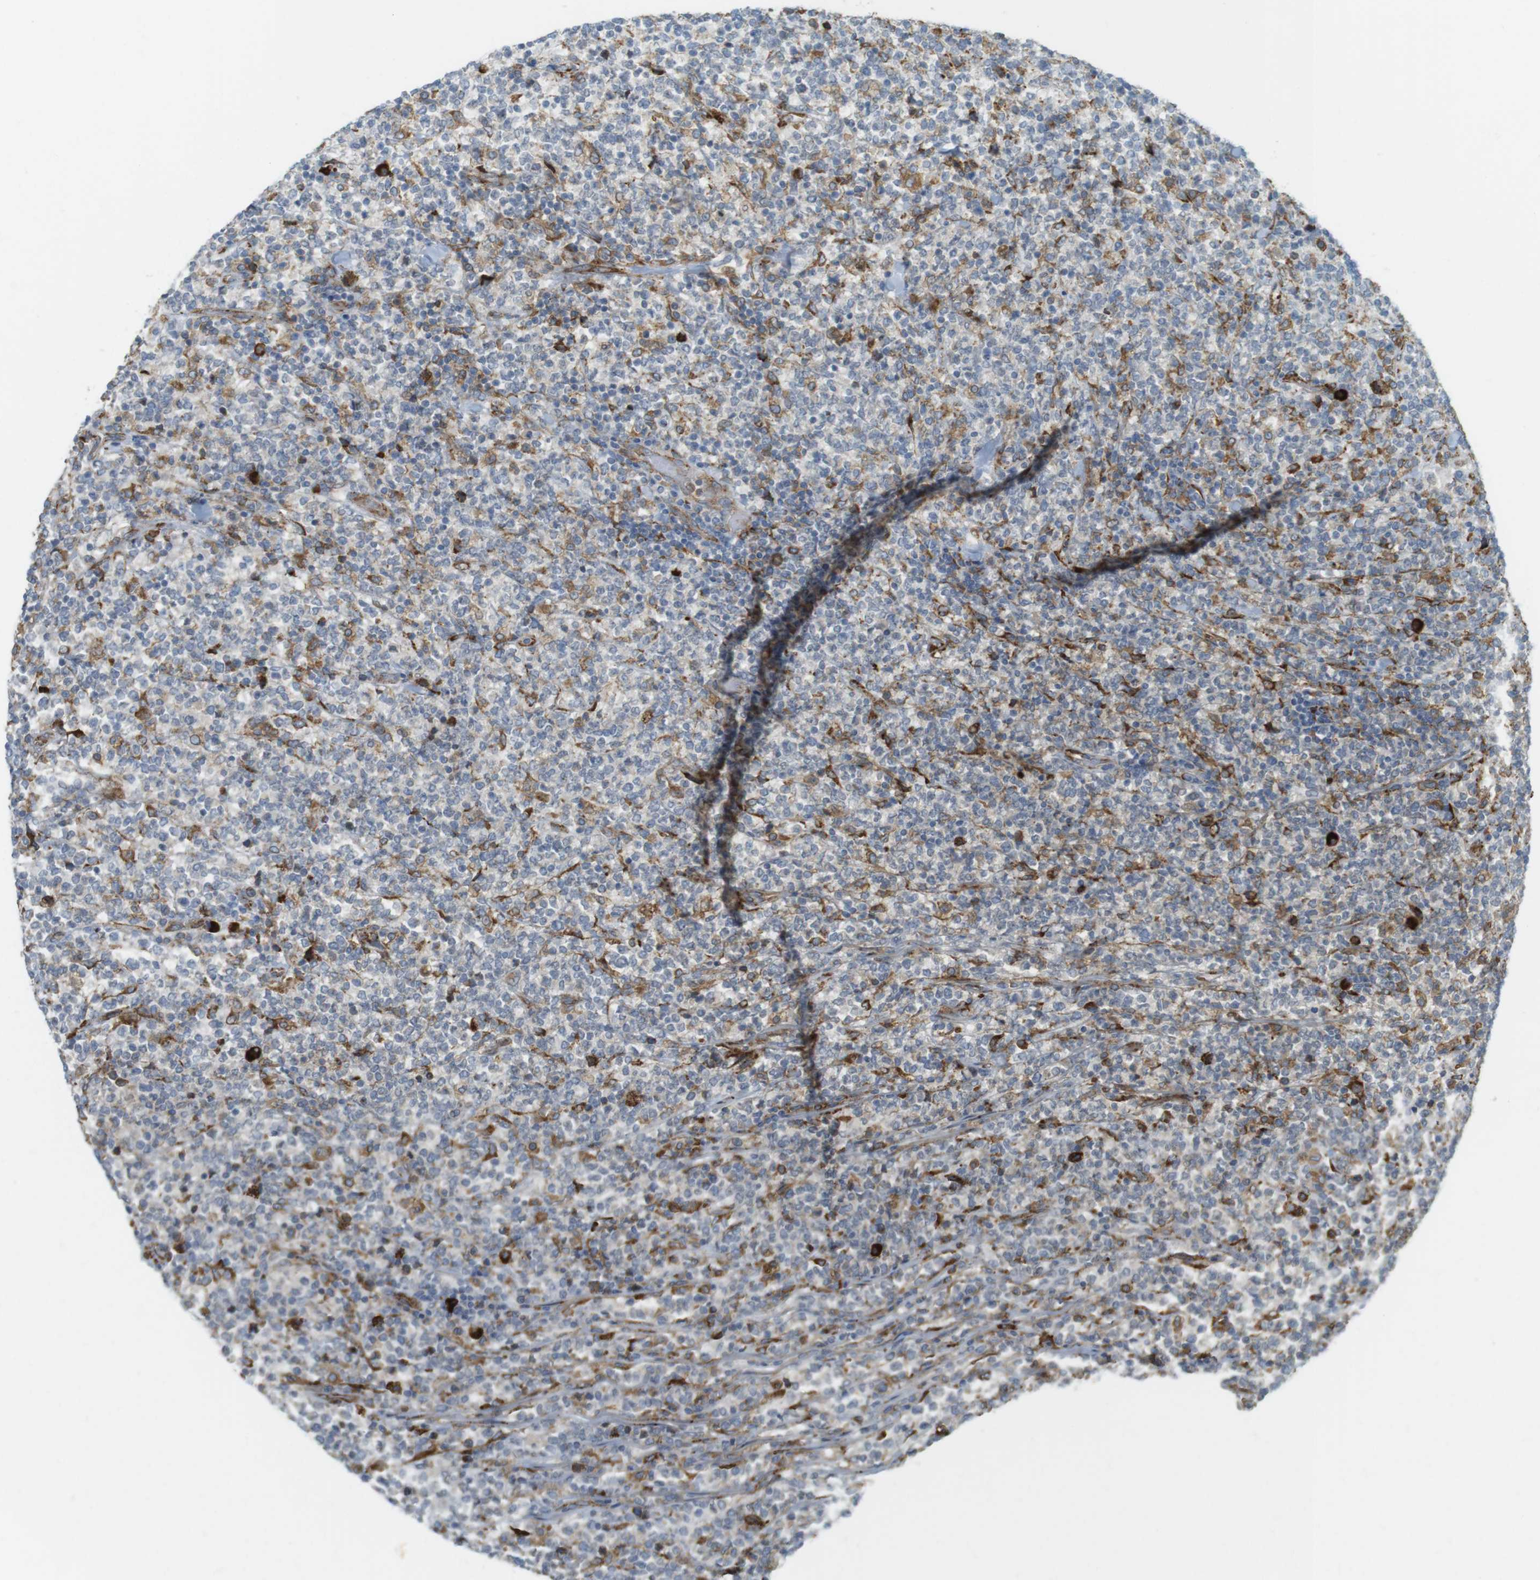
{"staining": {"intensity": "strong", "quantity": "<25%", "location": "cytoplasmic/membranous"}, "tissue": "lymphoma", "cell_type": "Tumor cells", "image_type": "cancer", "snomed": [{"axis": "morphology", "description": "Malignant lymphoma, non-Hodgkin's type, High grade"}, {"axis": "topography", "description": "Soft tissue"}], "caption": "Strong cytoplasmic/membranous protein positivity is appreciated in about <25% of tumor cells in high-grade malignant lymphoma, non-Hodgkin's type.", "gene": "MBOAT2", "patient": {"sex": "male", "age": 18}}